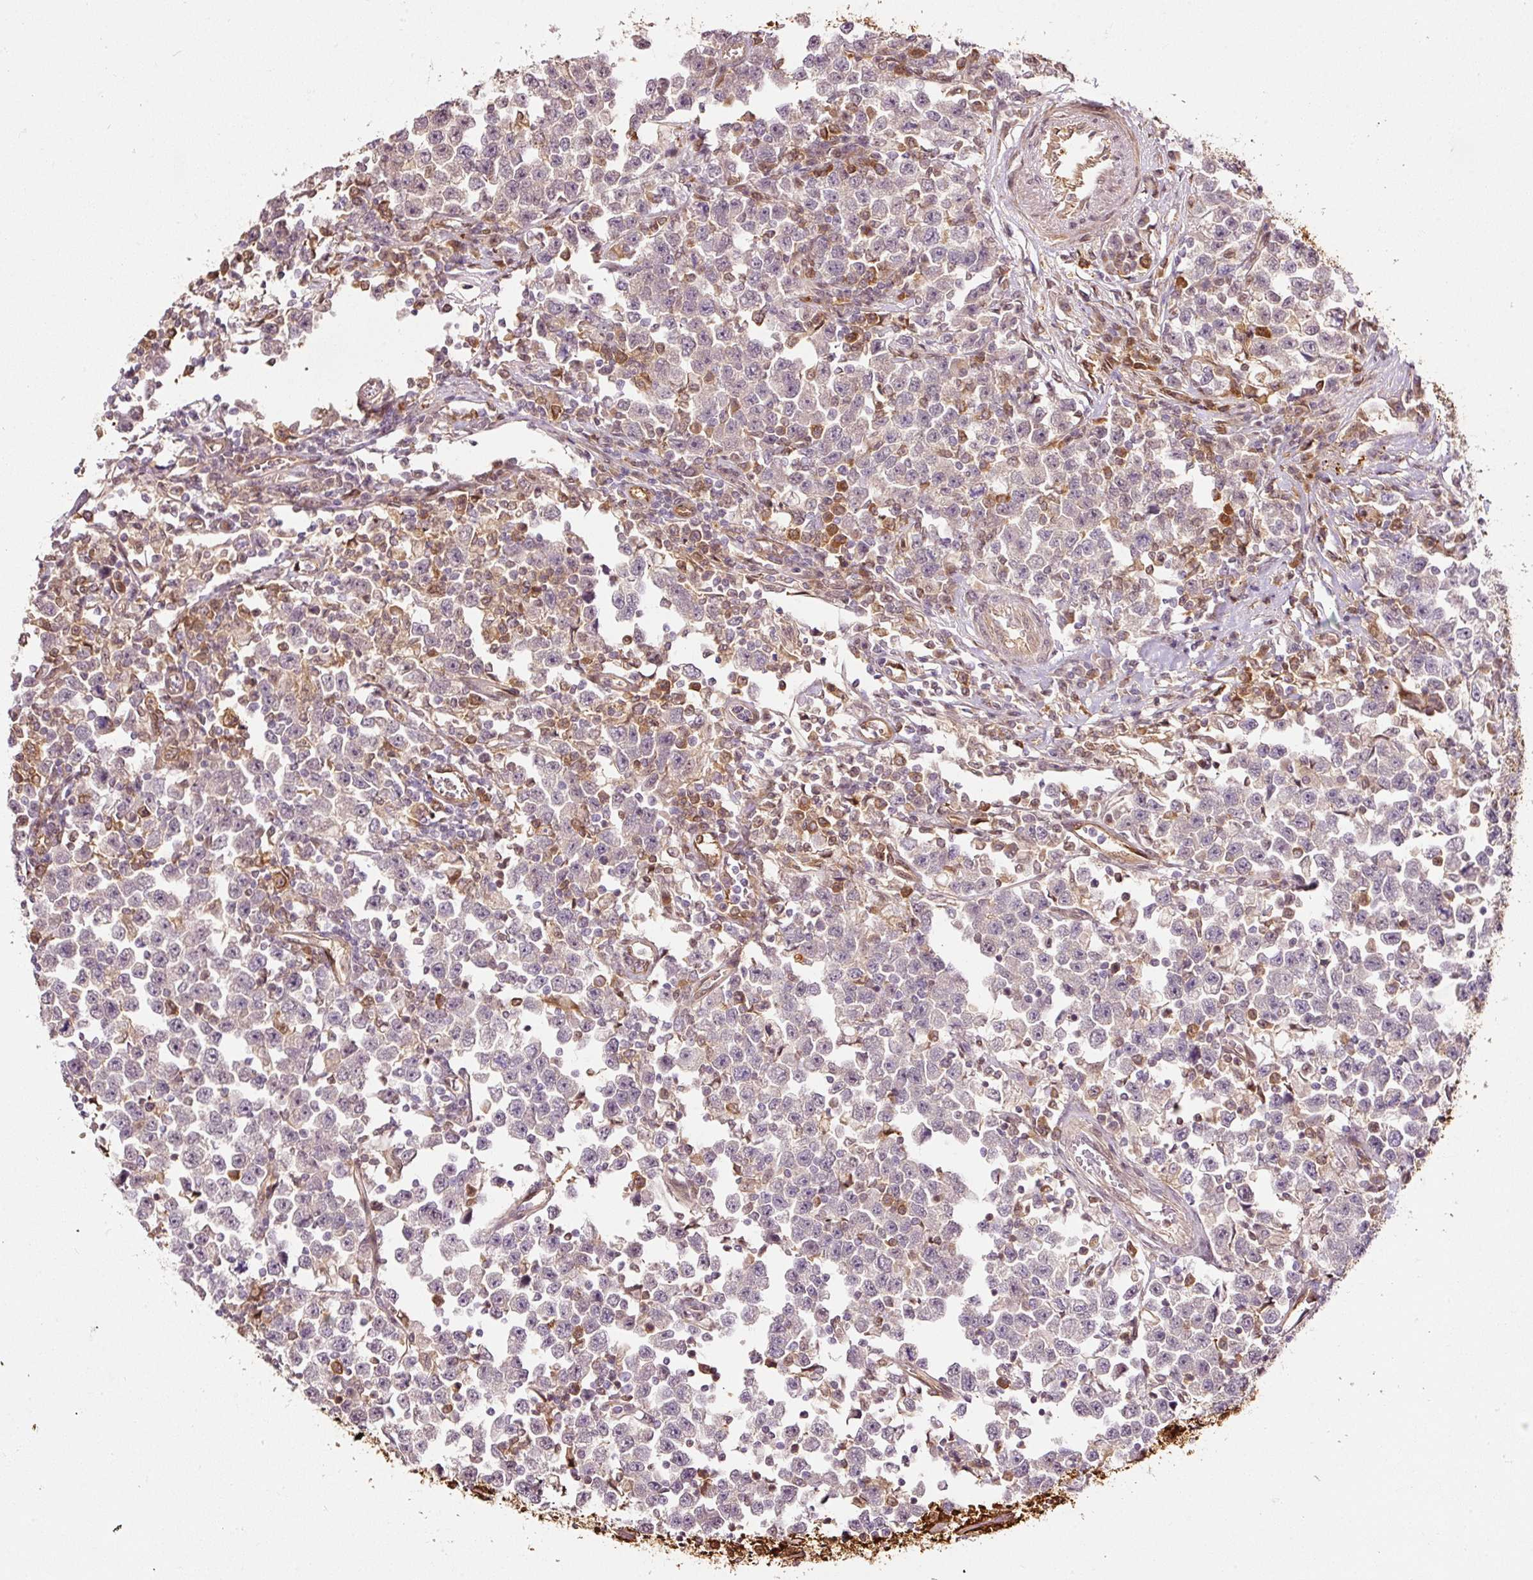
{"staining": {"intensity": "moderate", "quantity": "<25%", "location": "cytoplasmic/membranous,nuclear"}, "tissue": "testis cancer", "cell_type": "Tumor cells", "image_type": "cancer", "snomed": [{"axis": "morphology", "description": "Seminoma, NOS"}, {"axis": "topography", "description": "Testis"}], "caption": "Immunohistochemistry (DAB) staining of human seminoma (testis) exhibits moderate cytoplasmic/membranous and nuclear protein expression in about <25% of tumor cells.", "gene": "FBXL14", "patient": {"sex": "male", "age": 43}}